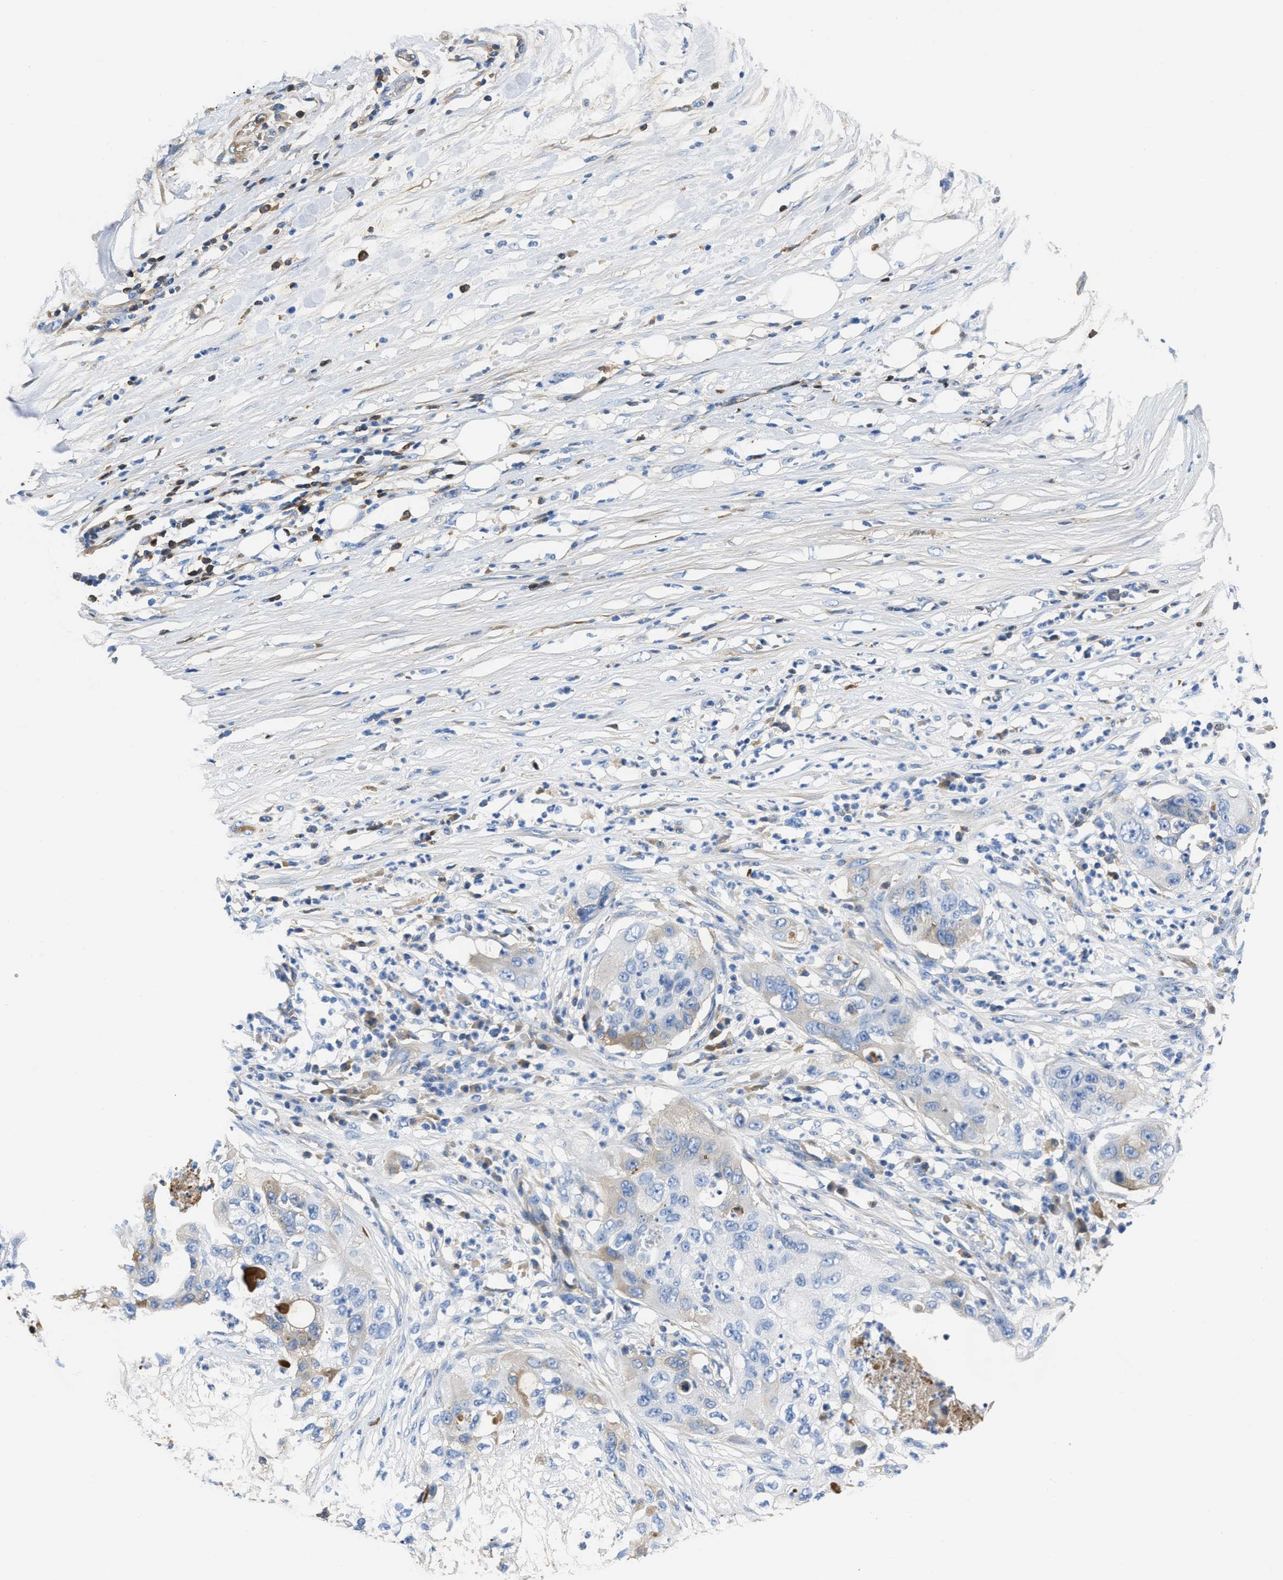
{"staining": {"intensity": "weak", "quantity": "25%-75%", "location": "cytoplasmic/membranous"}, "tissue": "pancreatic cancer", "cell_type": "Tumor cells", "image_type": "cancer", "snomed": [{"axis": "morphology", "description": "Adenocarcinoma, NOS"}, {"axis": "topography", "description": "Pancreas"}], "caption": "A histopathology image showing weak cytoplasmic/membranous positivity in about 25%-75% of tumor cells in adenocarcinoma (pancreatic), as visualized by brown immunohistochemical staining.", "gene": "GC", "patient": {"sex": "female", "age": 78}}